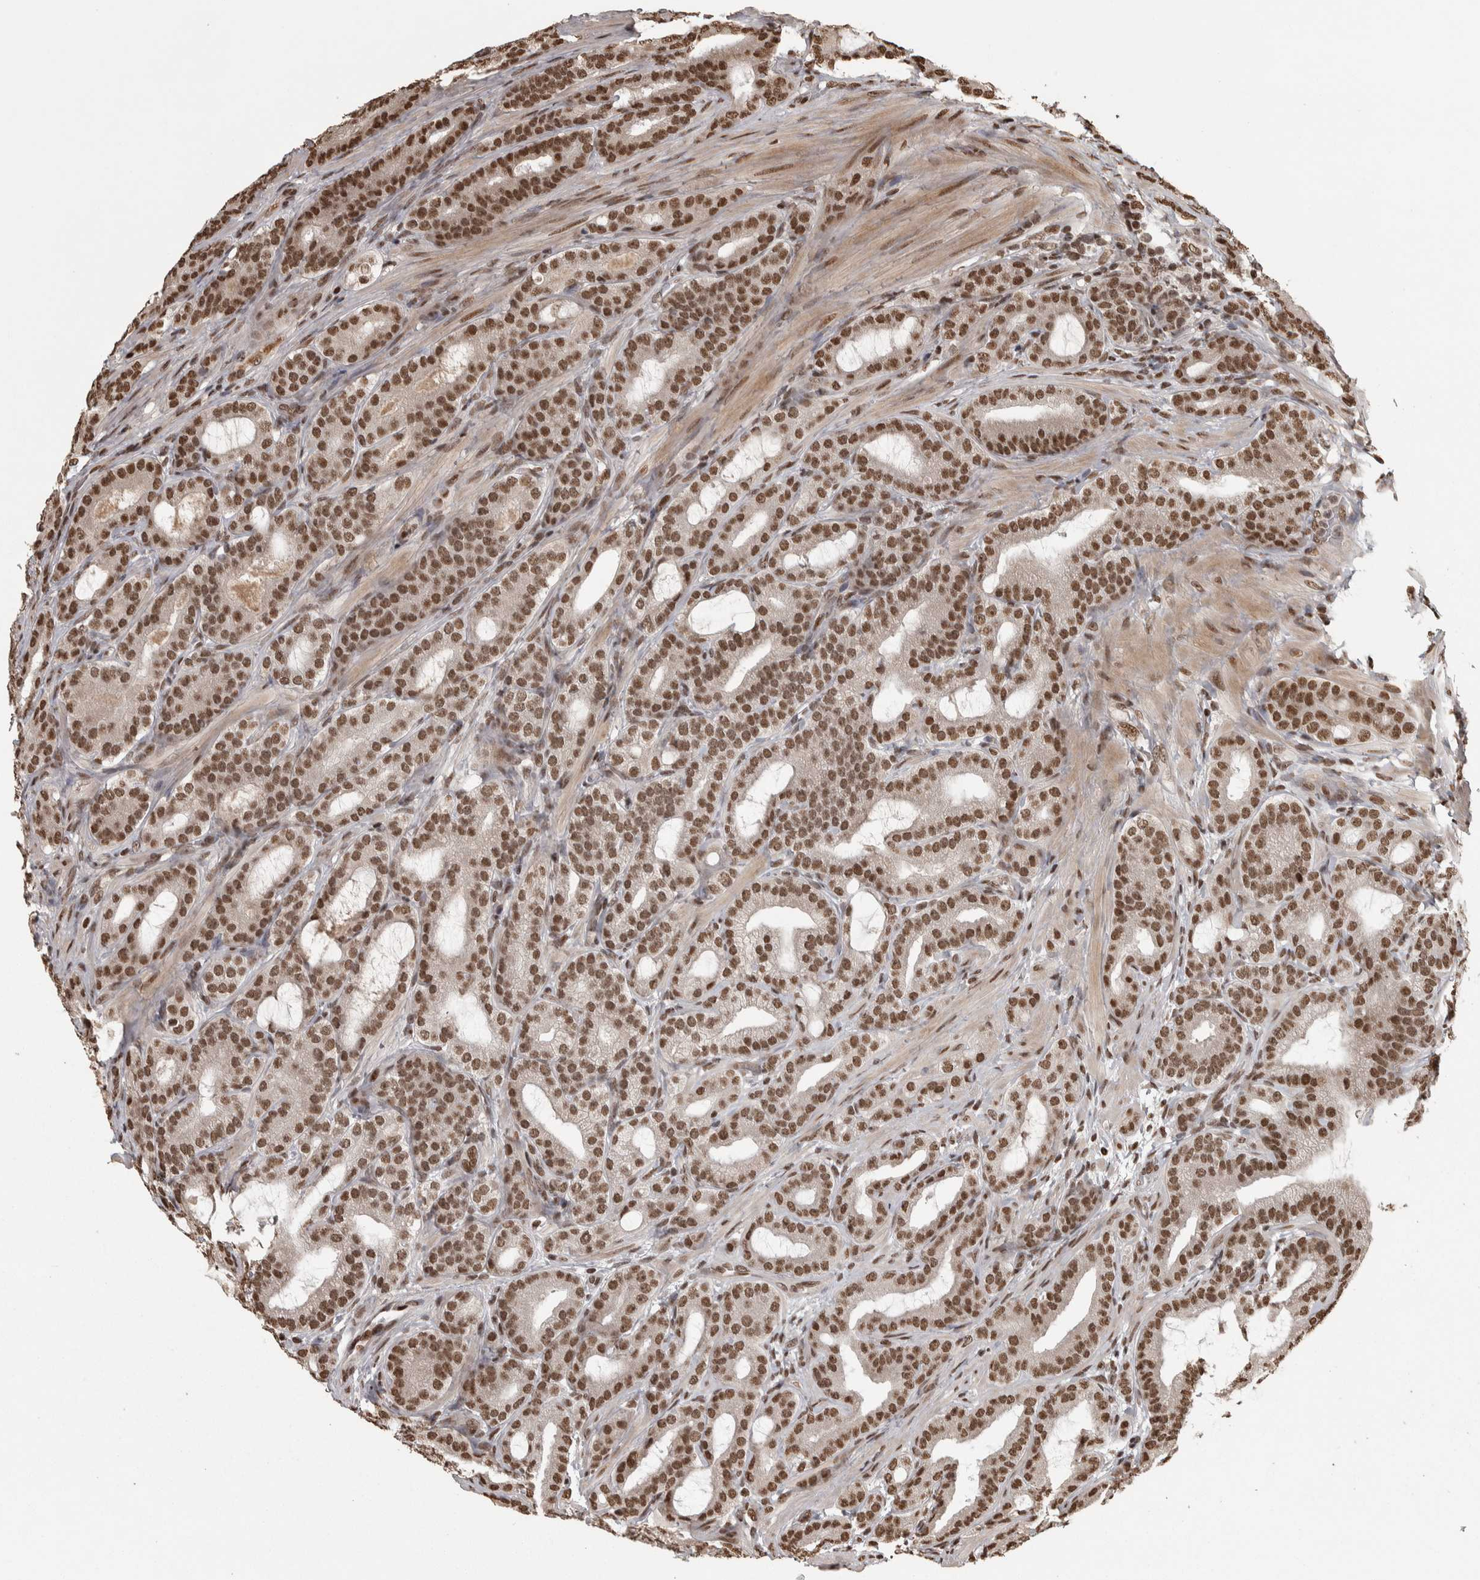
{"staining": {"intensity": "moderate", "quantity": ">75%", "location": "cytoplasmic/membranous"}, "tissue": "prostate cancer", "cell_type": "Tumor cells", "image_type": "cancer", "snomed": [{"axis": "morphology", "description": "Adenocarcinoma, High grade"}, {"axis": "topography", "description": "Prostate"}], "caption": "Human prostate cancer stained with a protein marker exhibits moderate staining in tumor cells.", "gene": "ZFHX4", "patient": {"sex": "male", "age": 60}}